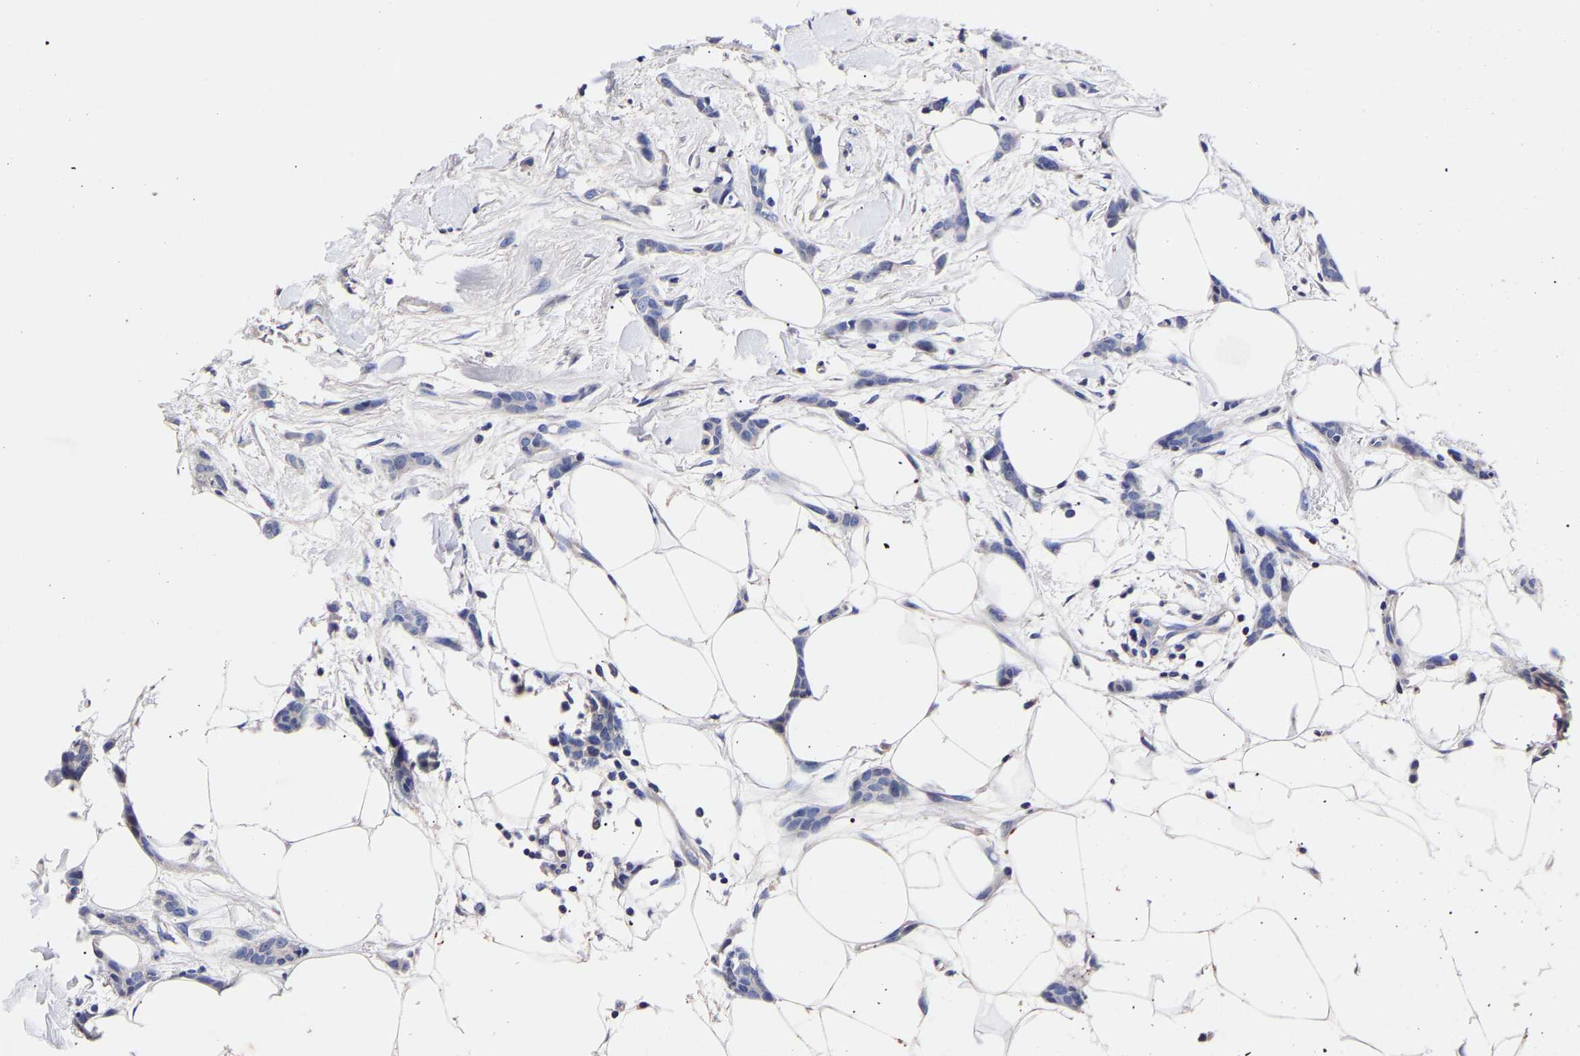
{"staining": {"intensity": "negative", "quantity": "none", "location": "none"}, "tissue": "breast cancer", "cell_type": "Tumor cells", "image_type": "cancer", "snomed": [{"axis": "morphology", "description": "Lobular carcinoma"}, {"axis": "topography", "description": "Skin"}, {"axis": "topography", "description": "Breast"}], "caption": "There is no significant expression in tumor cells of breast cancer (lobular carcinoma).", "gene": "SEM1", "patient": {"sex": "female", "age": 46}}